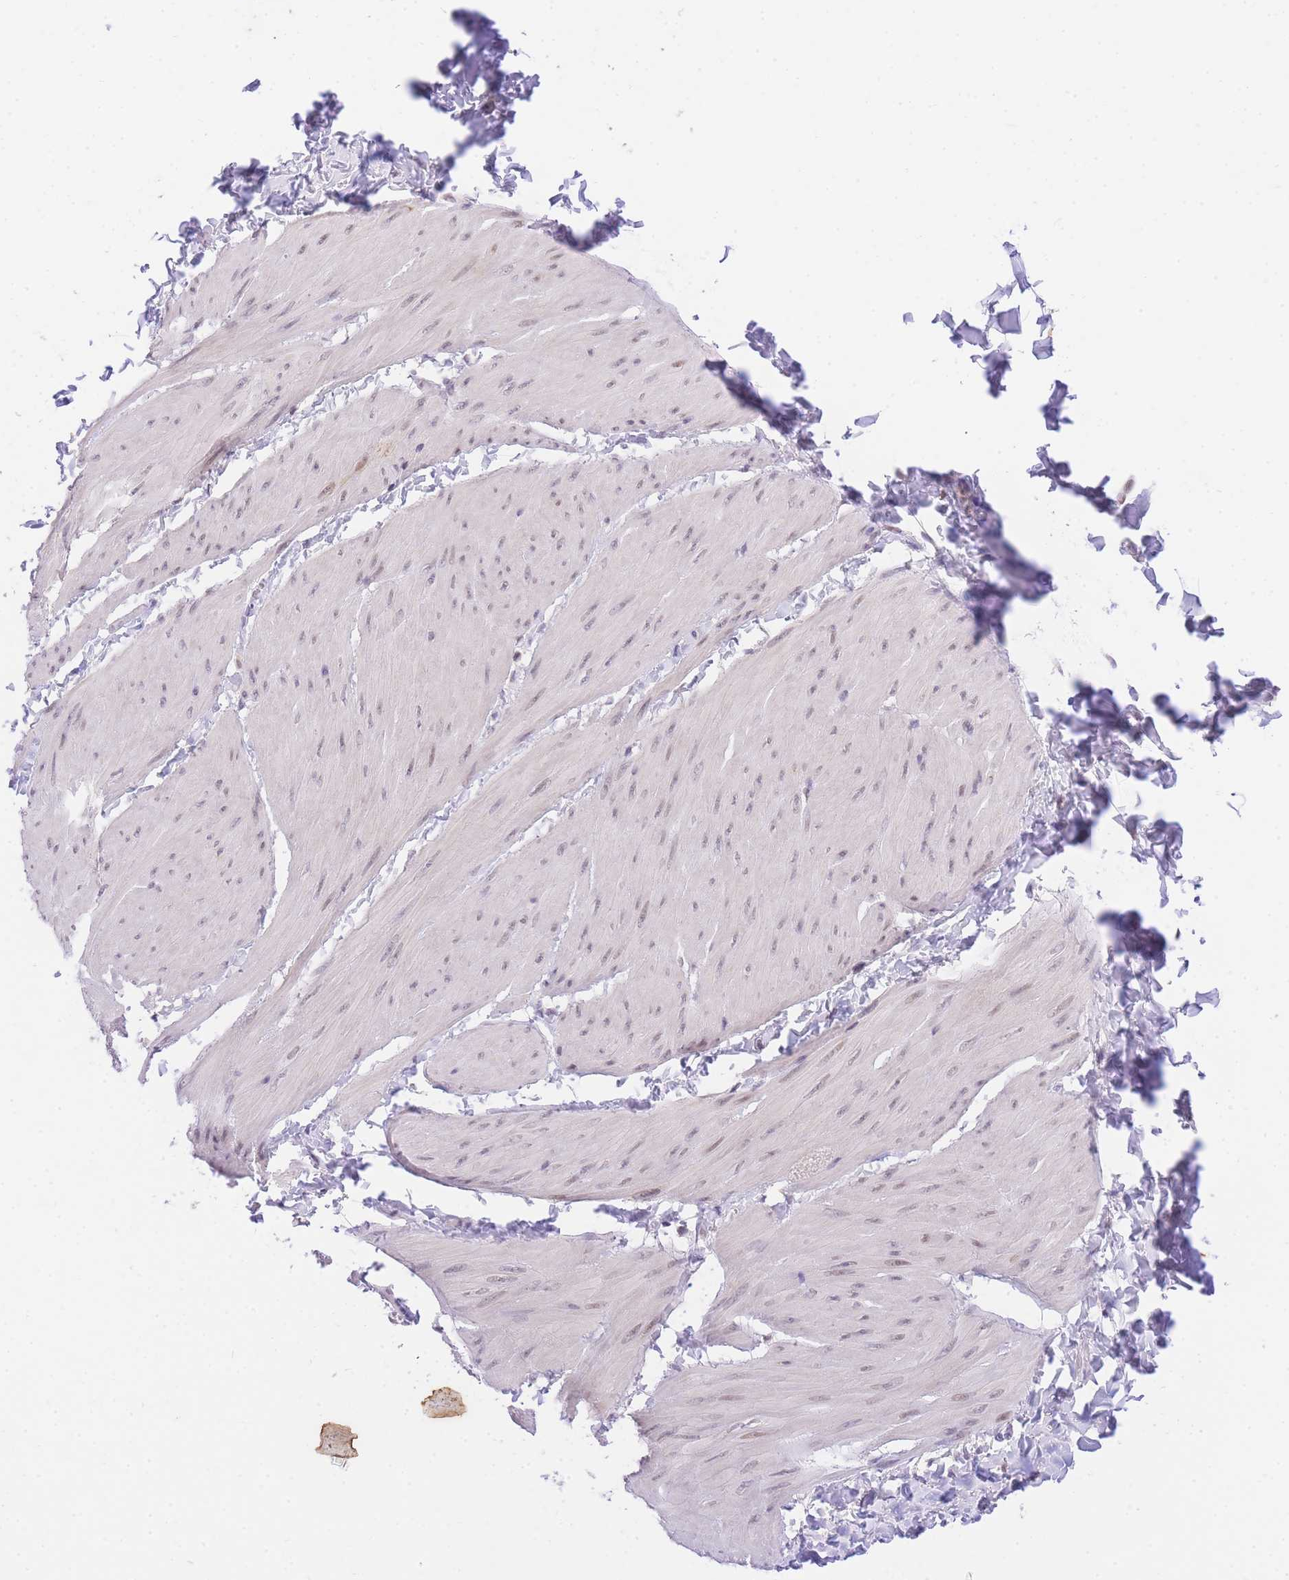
{"staining": {"intensity": "moderate", "quantity": "25%-75%", "location": "nuclear"}, "tissue": "smooth muscle", "cell_type": "Smooth muscle cells", "image_type": "normal", "snomed": [{"axis": "morphology", "description": "Urothelial carcinoma, High grade"}, {"axis": "topography", "description": "Urinary bladder"}], "caption": "High-power microscopy captured an immunohistochemistry image of unremarkable smooth muscle, revealing moderate nuclear expression in approximately 25%-75% of smooth muscle cells.", "gene": "UBXN7", "patient": {"sex": "male", "age": 46}}